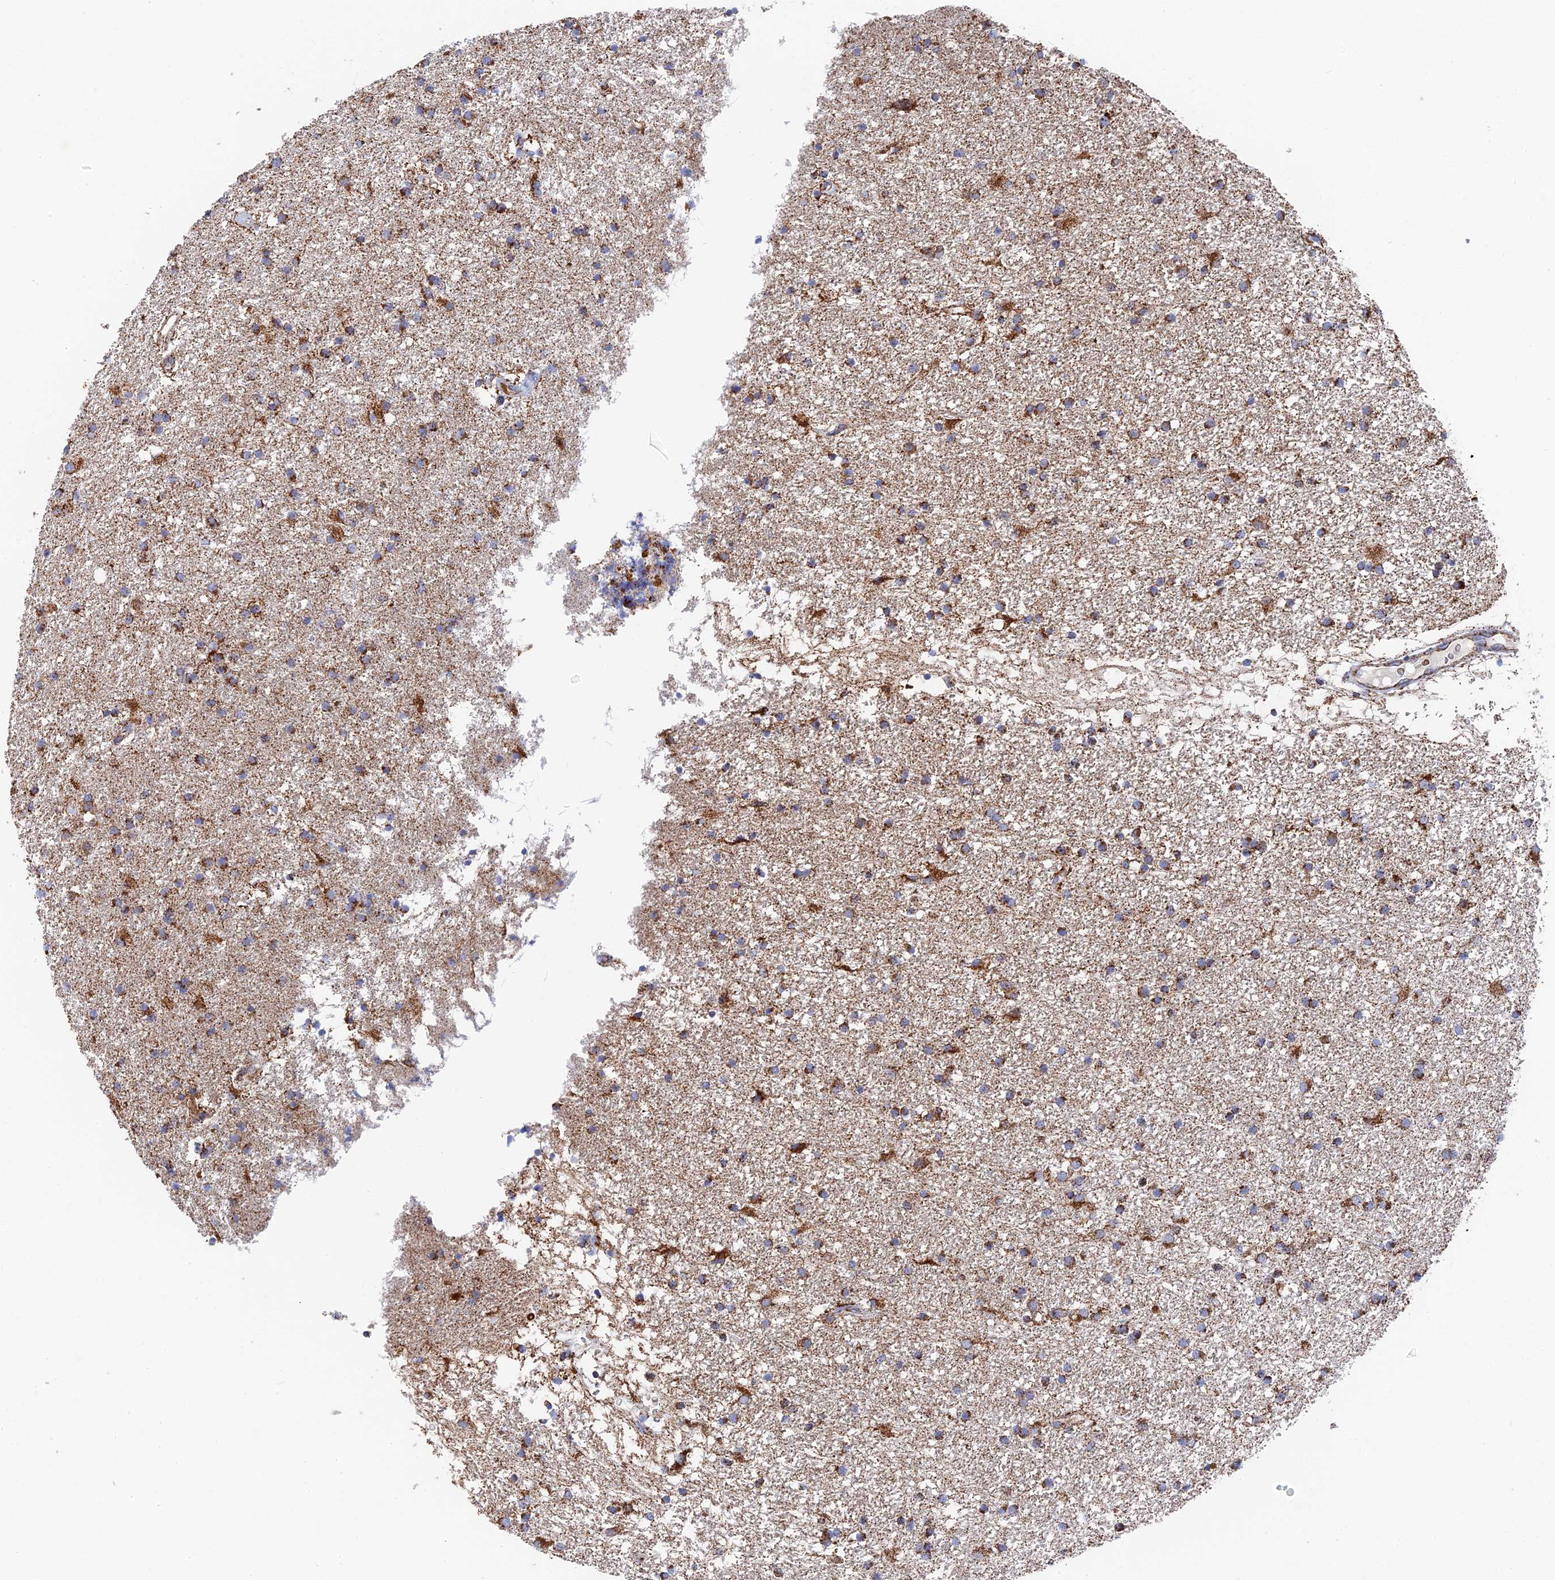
{"staining": {"intensity": "strong", "quantity": ">75%", "location": "cytoplasmic/membranous"}, "tissue": "glioma", "cell_type": "Tumor cells", "image_type": "cancer", "snomed": [{"axis": "morphology", "description": "Glioma, malignant, High grade"}, {"axis": "topography", "description": "Brain"}], "caption": "Malignant high-grade glioma stained with a brown dye demonstrates strong cytoplasmic/membranous positive positivity in approximately >75% of tumor cells.", "gene": "HAUS8", "patient": {"sex": "male", "age": 77}}